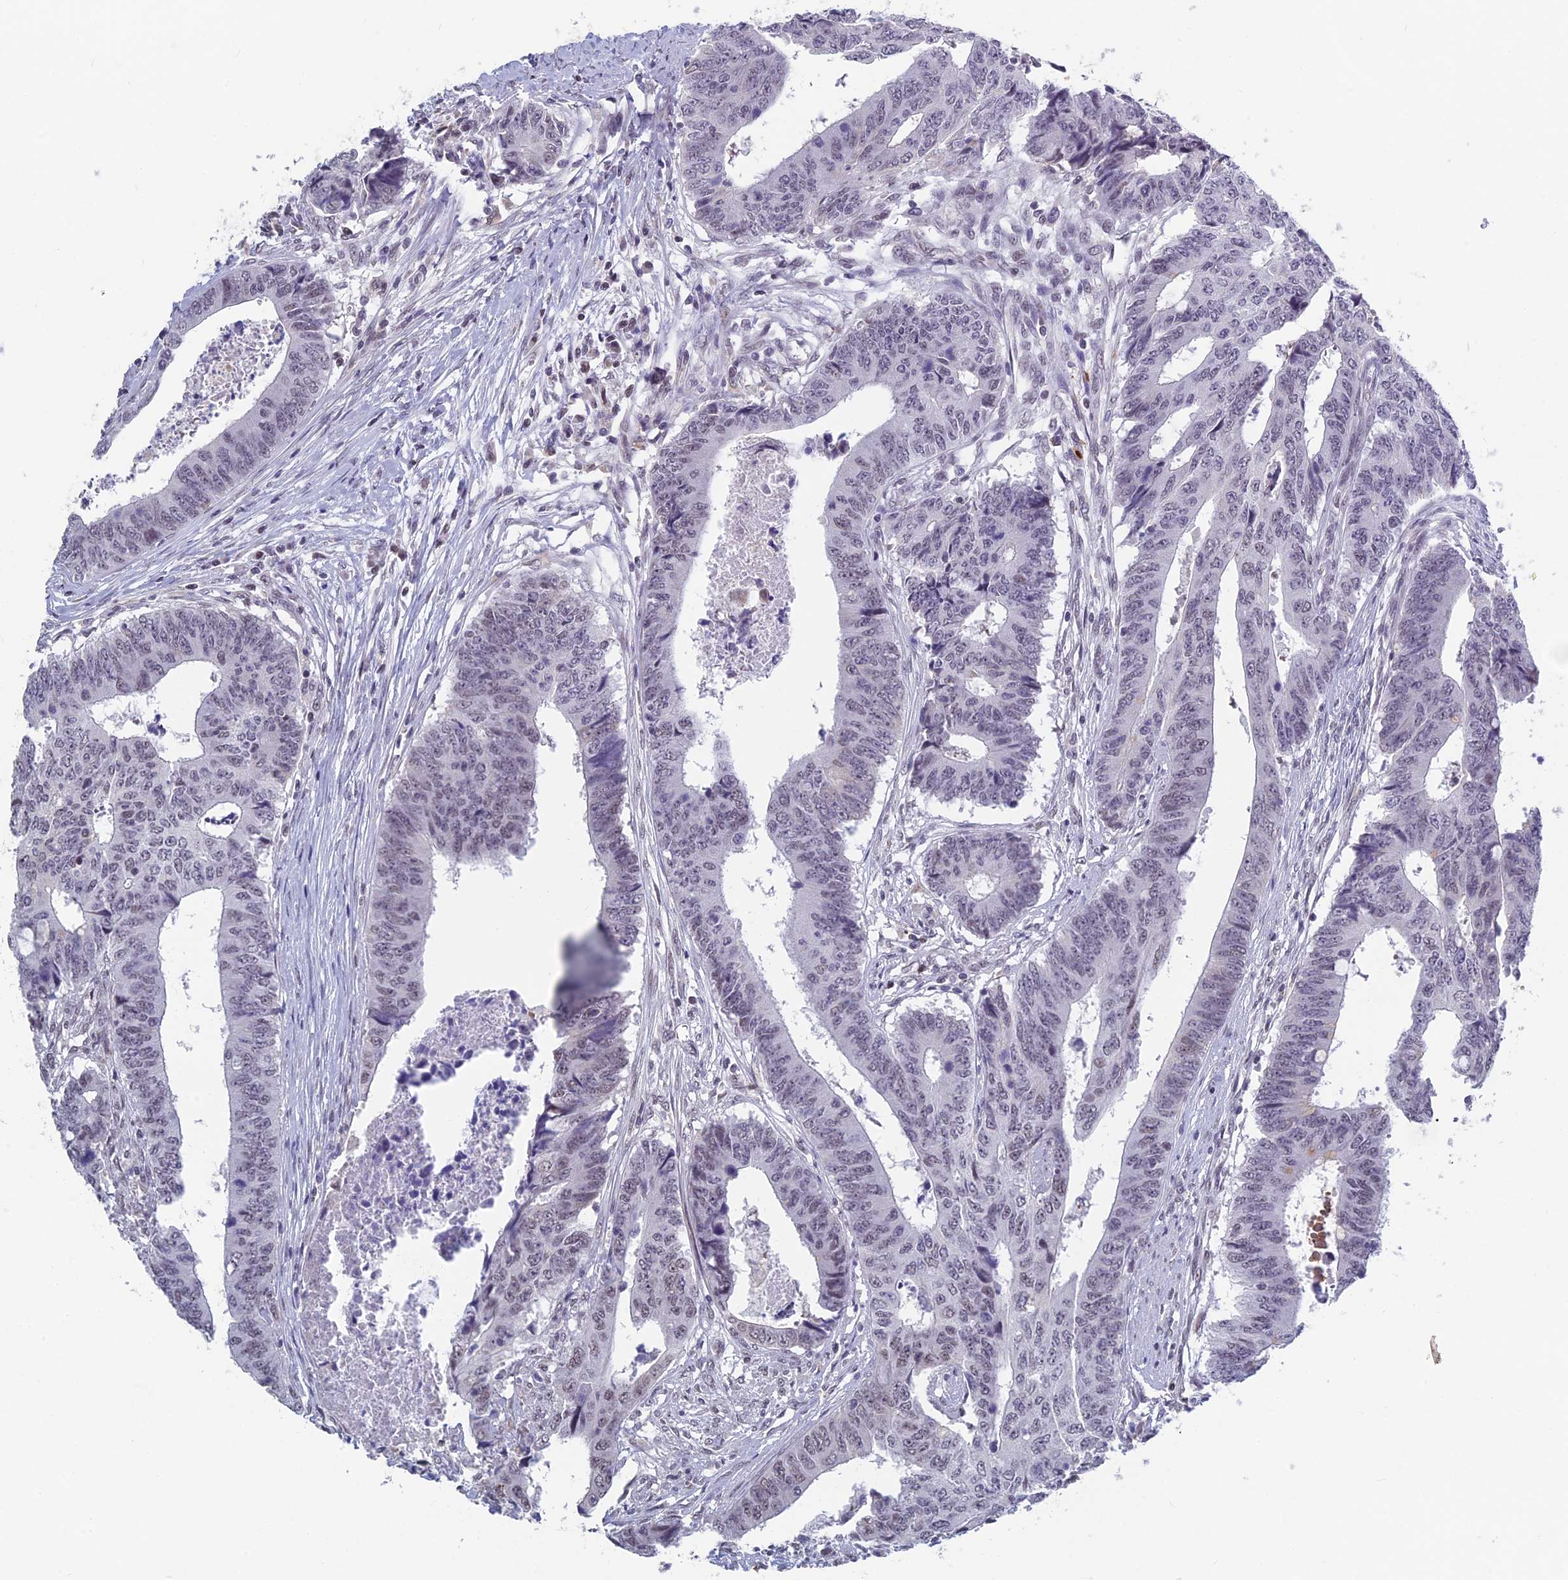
{"staining": {"intensity": "weak", "quantity": "<25%", "location": "nuclear"}, "tissue": "colorectal cancer", "cell_type": "Tumor cells", "image_type": "cancer", "snomed": [{"axis": "morphology", "description": "Adenocarcinoma, NOS"}, {"axis": "topography", "description": "Rectum"}], "caption": "Immunohistochemistry (IHC) photomicrograph of human colorectal cancer (adenocarcinoma) stained for a protein (brown), which demonstrates no expression in tumor cells. Brightfield microscopy of IHC stained with DAB (3,3'-diaminobenzidine) (brown) and hematoxylin (blue), captured at high magnification.", "gene": "MT-CO3", "patient": {"sex": "male", "age": 84}}